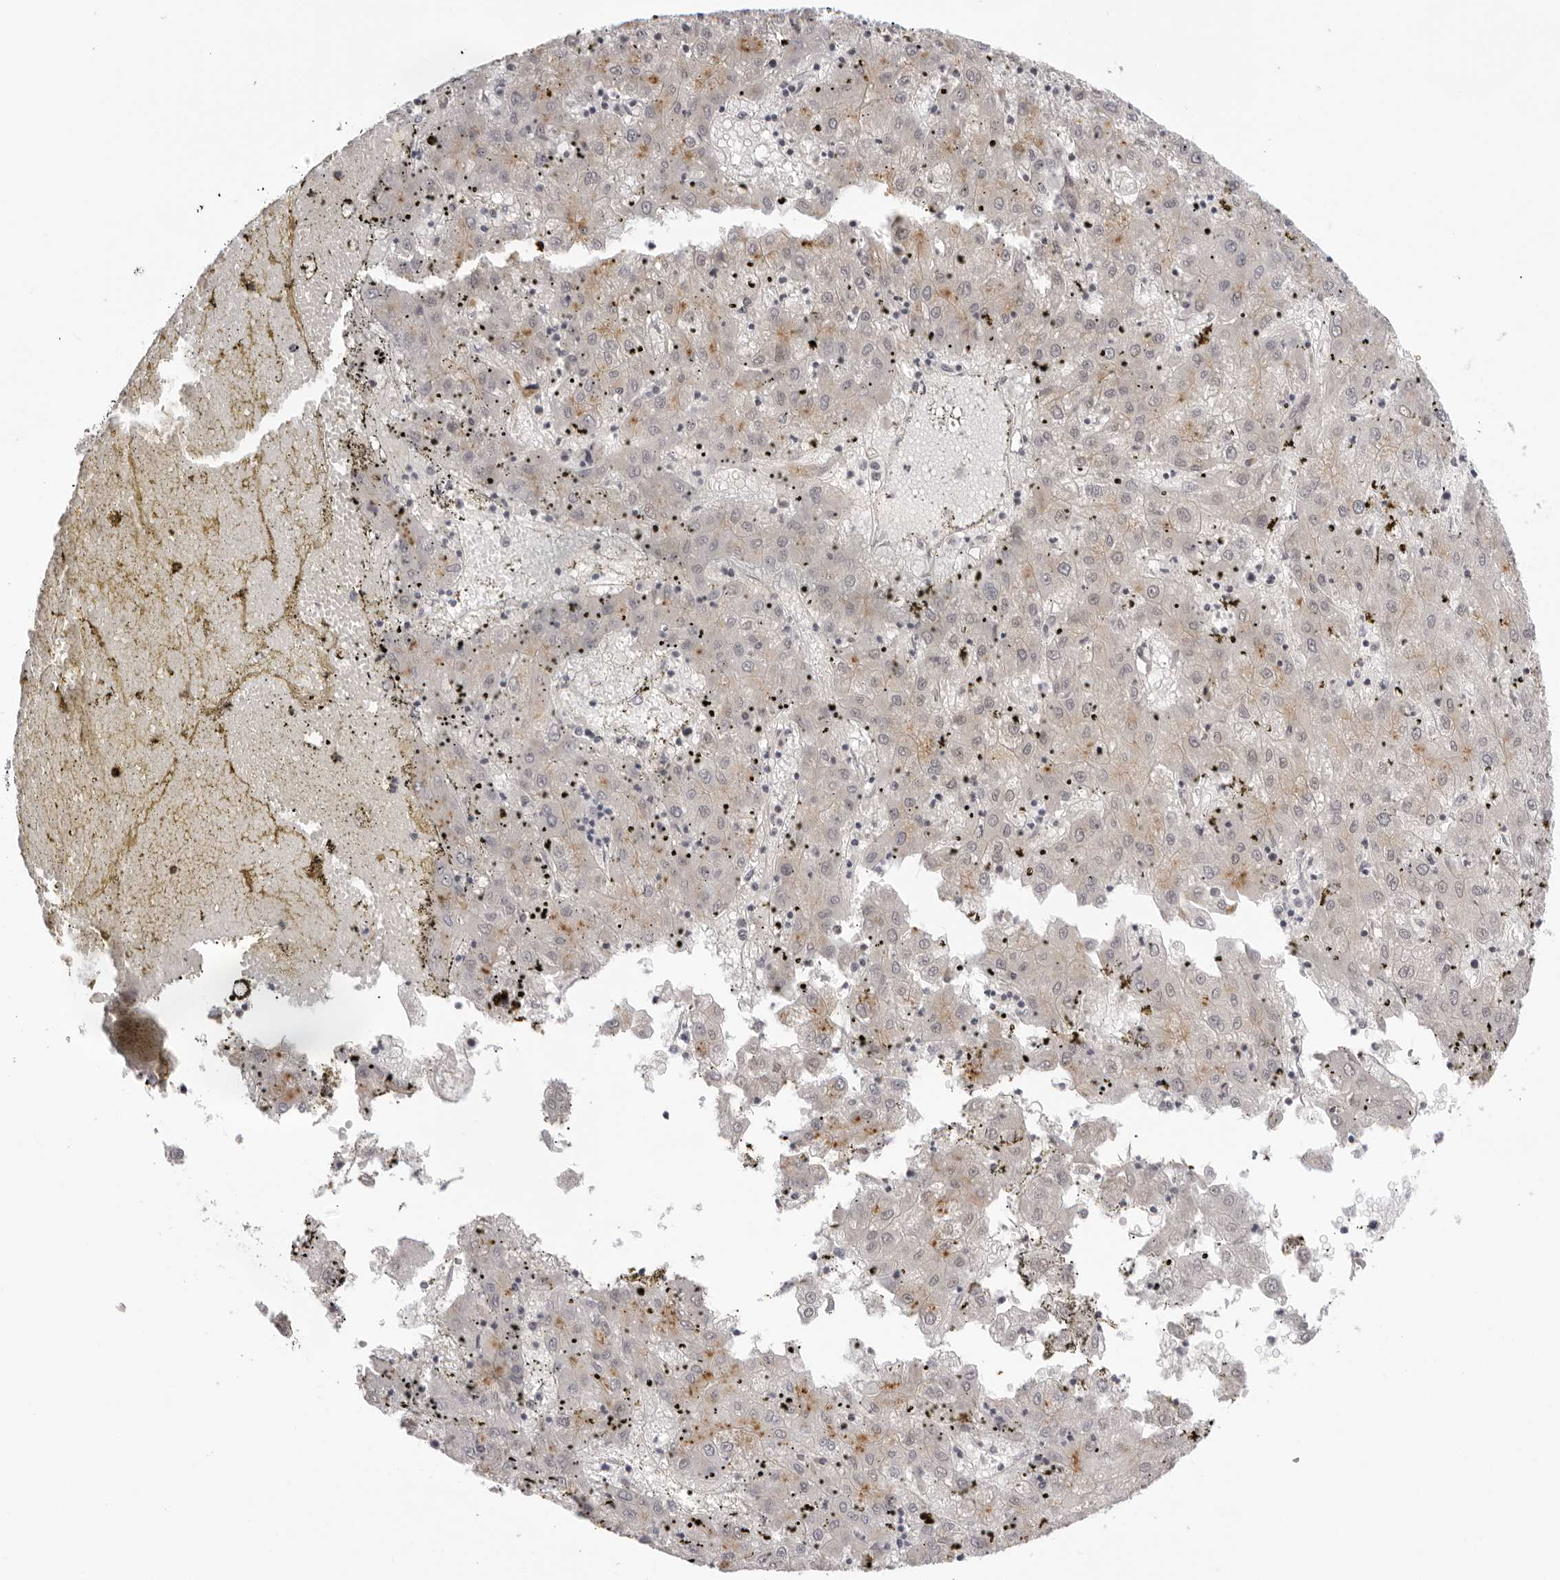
{"staining": {"intensity": "weak", "quantity": "25%-75%", "location": "cytoplasmic/membranous,nuclear"}, "tissue": "liver cancer", "cell_type": "Tumor cells", "image_type": "cancer", "snomed": [{"axis": "morphology", "description": "Carcinoma, Hepatocellular, NOS"}, {"axis": "topography", "description": "Liver"}], "caption": "Human liver cancer (hepatocellular carcinoma) stained for a protein (brown) reveals weak cytoplasmic/membranous and nuclear positive expression in approximately 25%-75% of tumor cells.", "gene": "STRADB", "patient": {"sex": "male", "age": 72}}